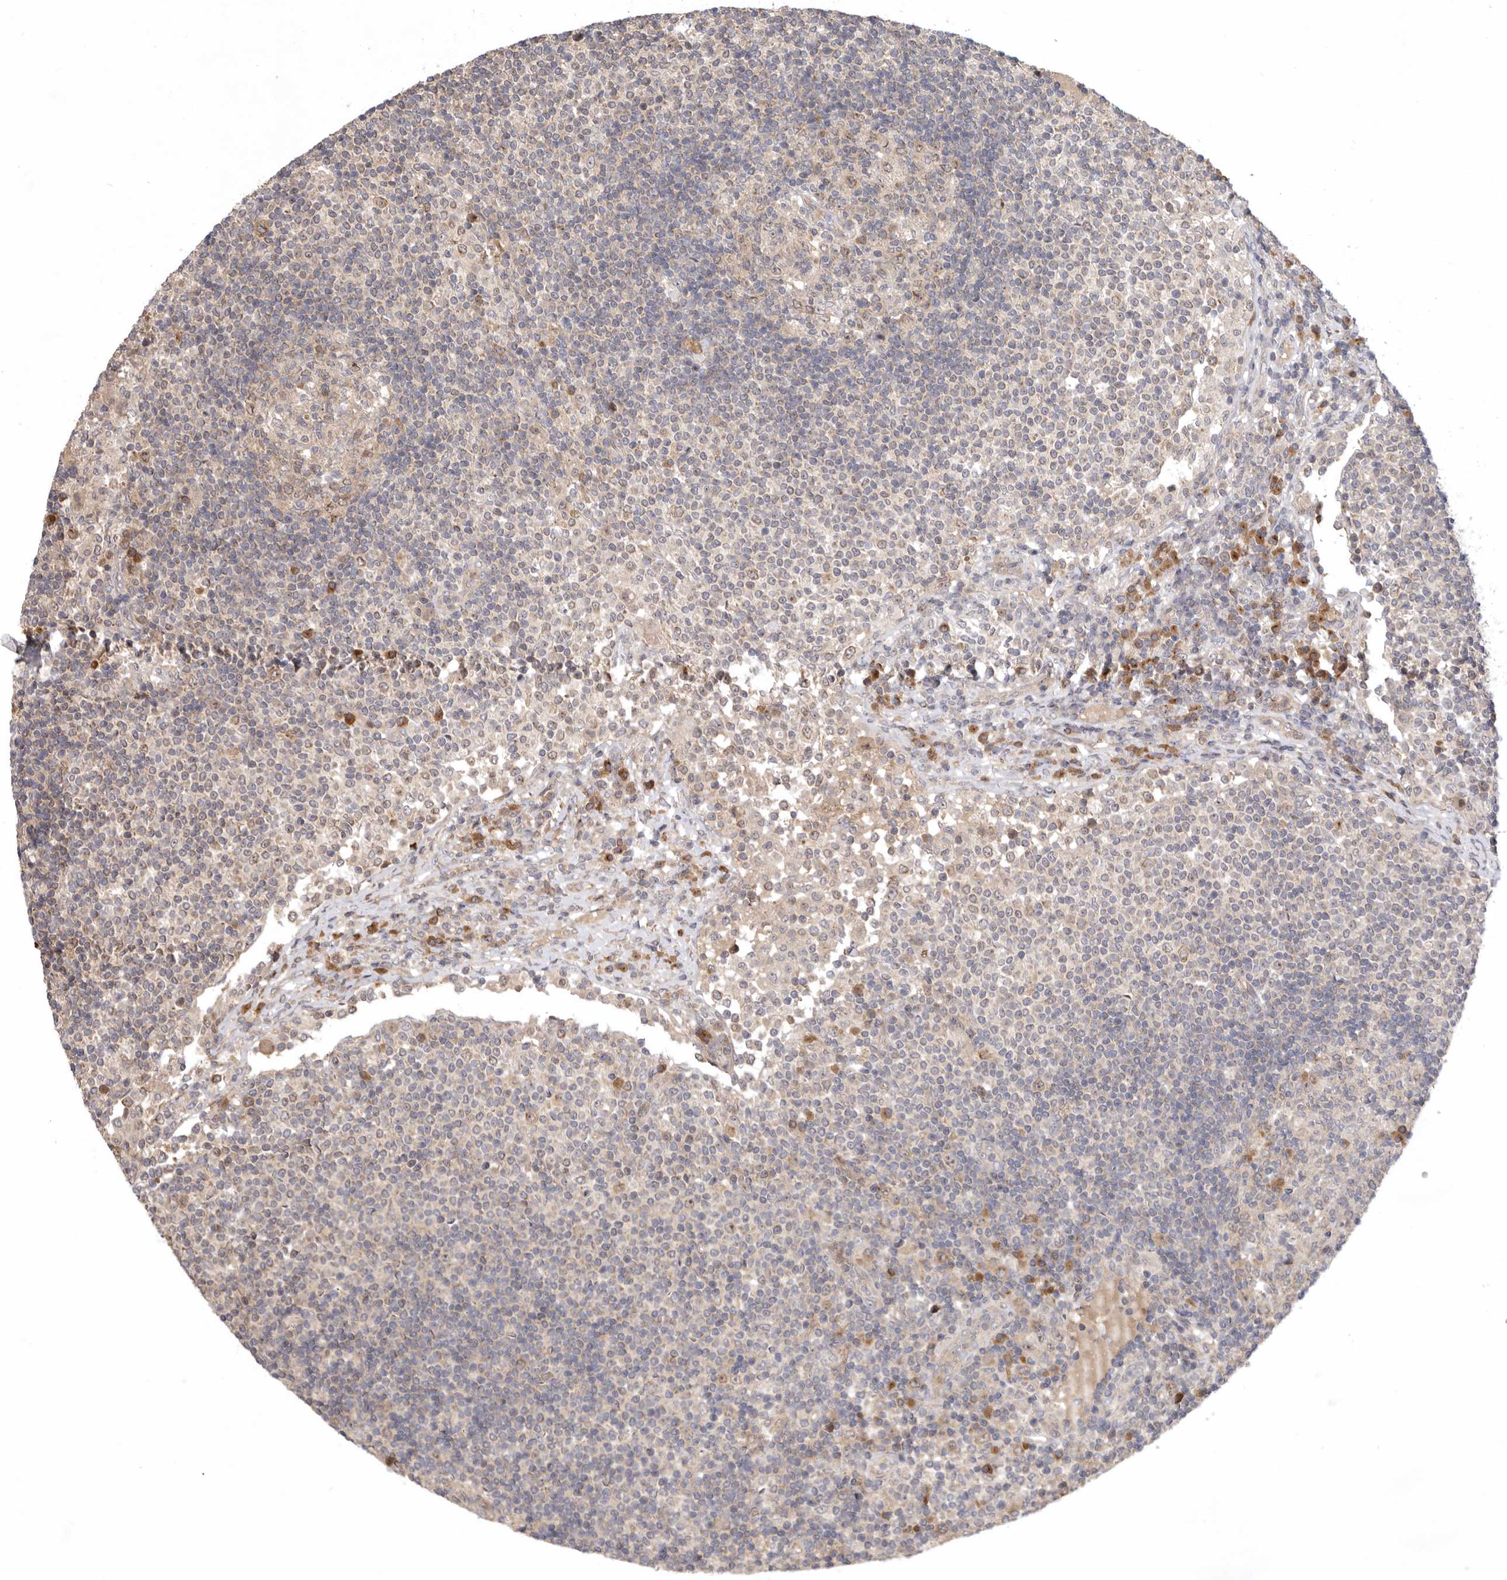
{"staining": {"intensity": "weak", "quantity": "25%-75%", "location": "cytoplasmic/membranous"}, "tissue": "lymph node", "cell_type": "Germinal center cells", "image_type": "normal", "snomed": [{"axis": "morphology", "description": "Normal tissue, NOS"}, {"axis": "topography", "description": "Lymph node"}], "caption": "A histopathology image showing weak cytoplasmic/membranous expression in about 25%-75% of germinal center cells in normal lymph node, as visualized by brown immunohistochemical staining.", "gene": "KIF2B", "patient": {"sex": "female", "age": 53}}